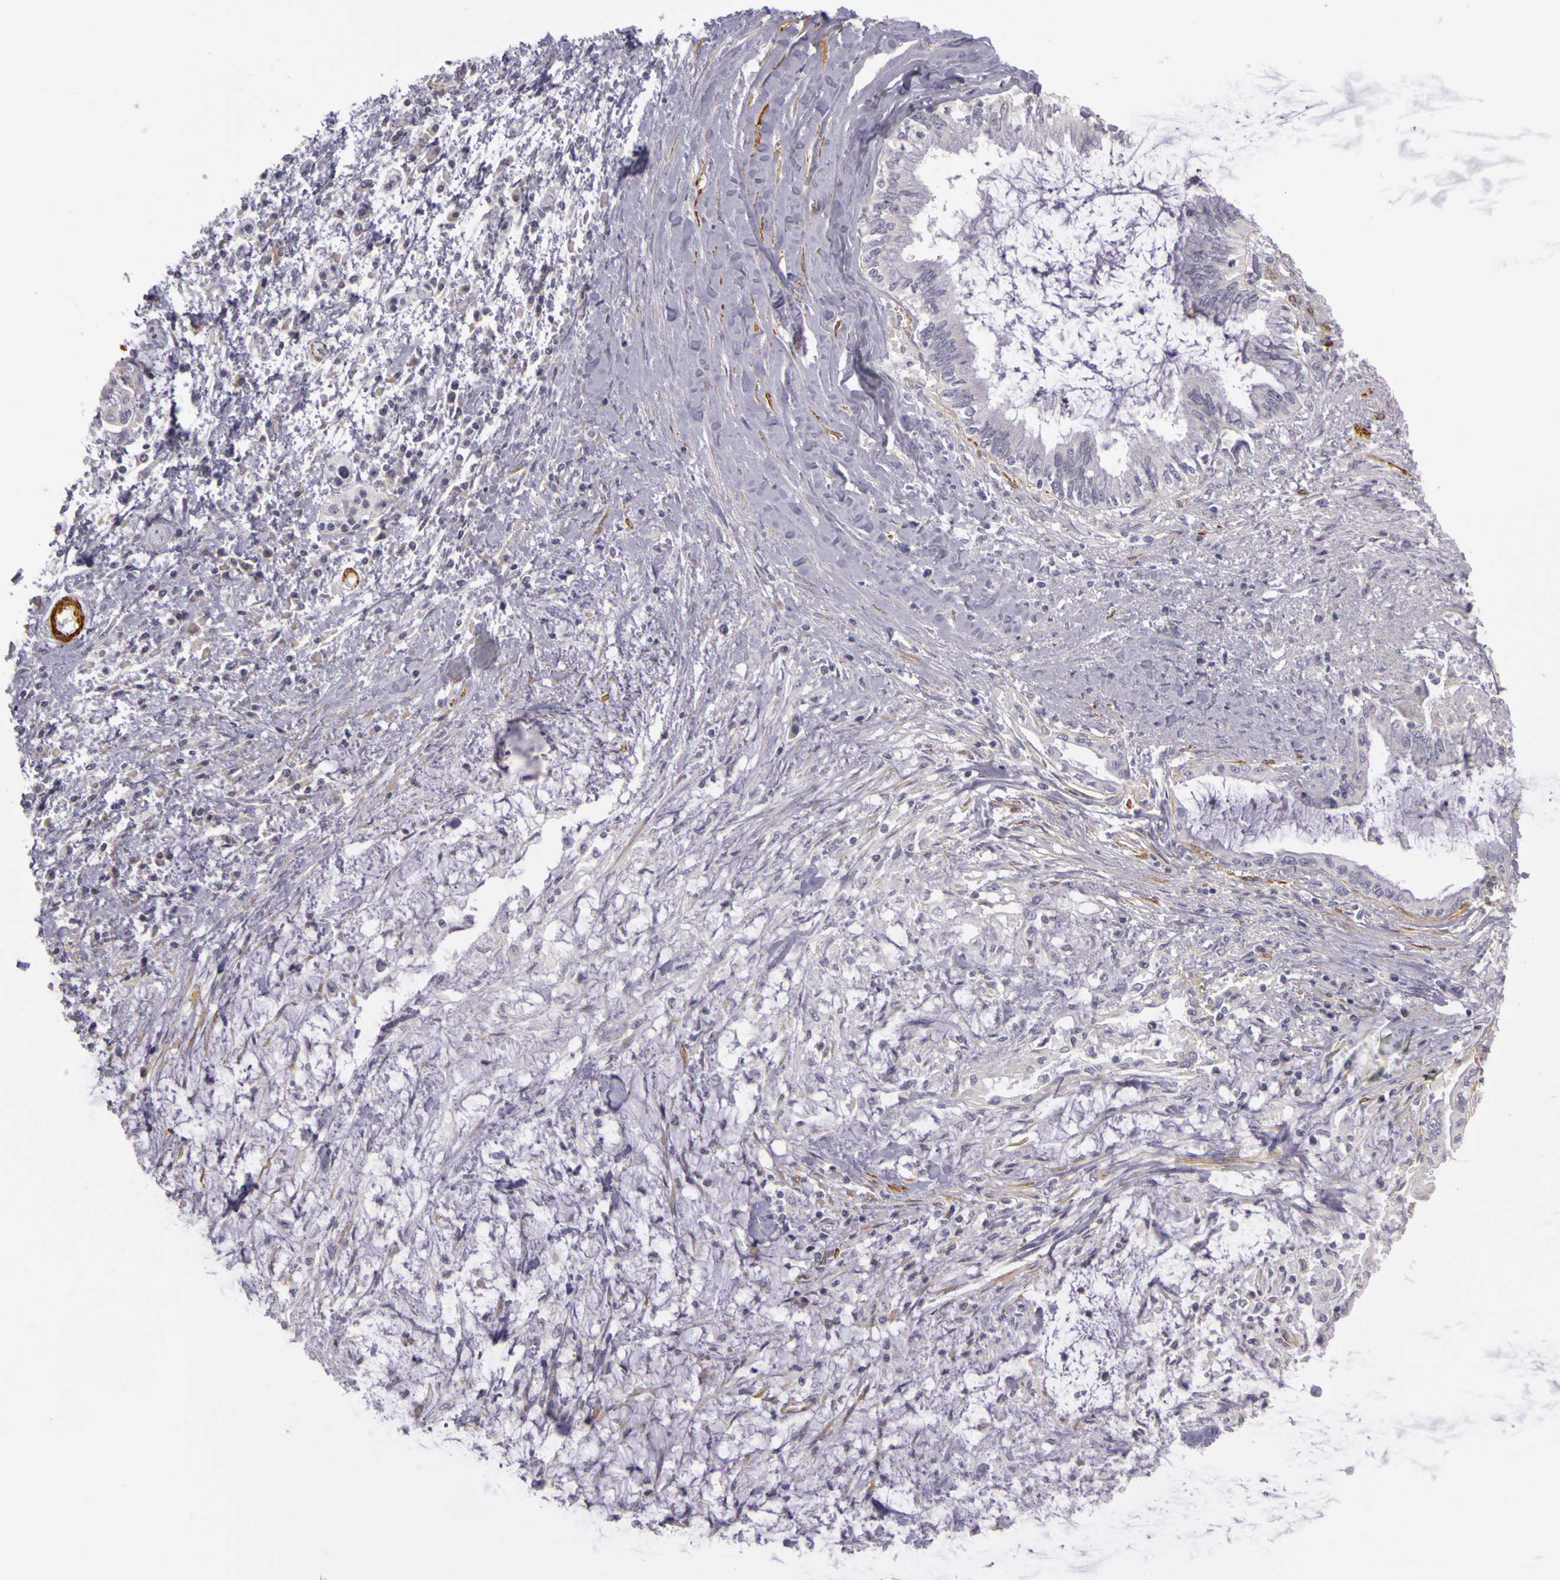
{"staining": {"intensity": "negative", "quantity": "none", "location": "none"}, "tissue": "pancreatic cancer", "cell_type": "Tumor cells", "image_type": "cancer", "snomed": [{"axis": "morphology", "description": "Adenocarcinoma, NOS"}, {"axis": "topography", "description": "Pancreas"}], "caption": "Tumor cells show no significant expression in pancreatic cancer.", "gene": "CNTN2", "patient": {"sex": "female", "age": 64}}